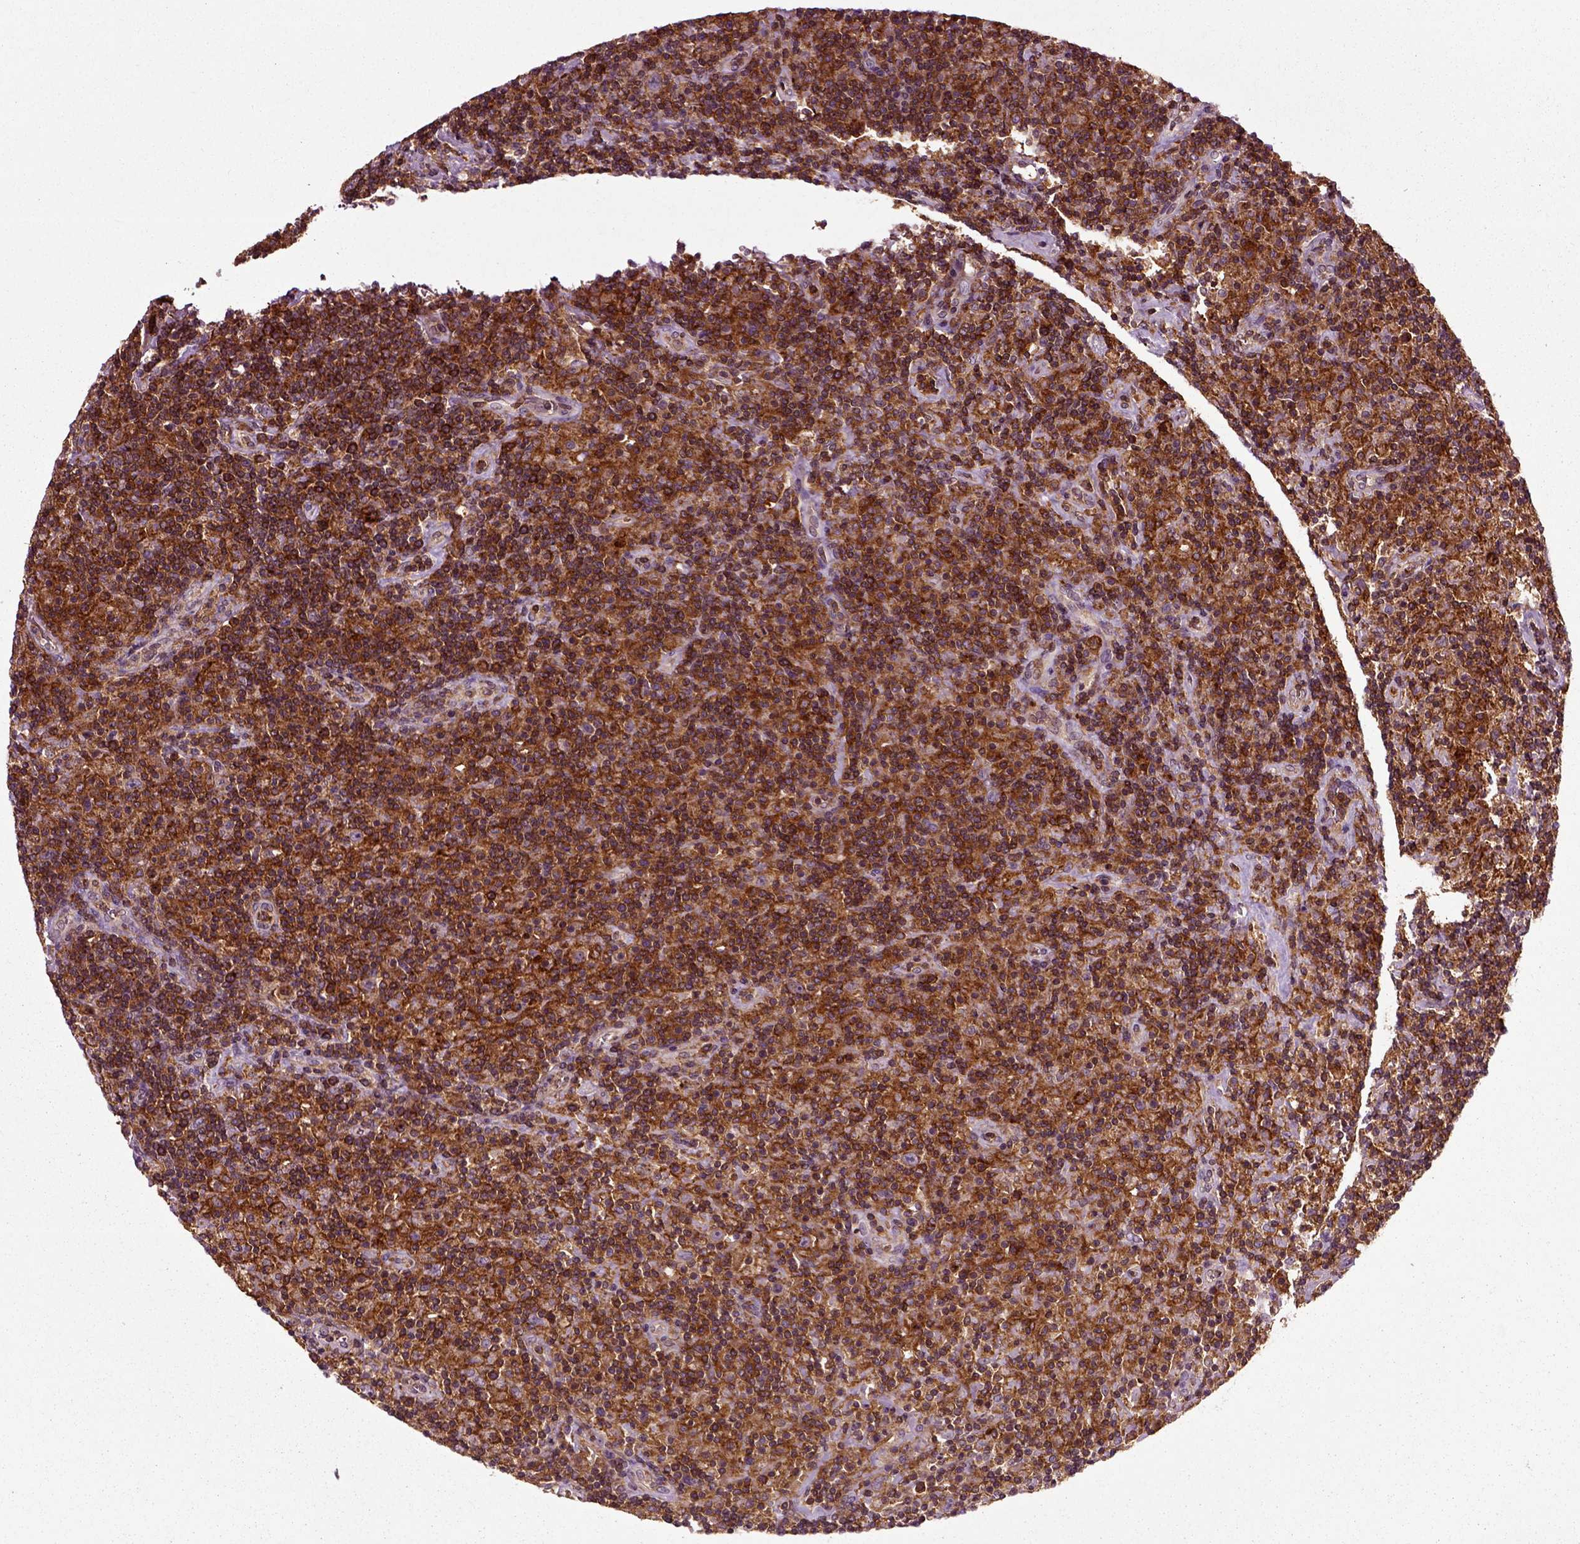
{"staining": {"intensity": "moderate", "quantity": ">75%", "location": "cytoplasmic/membranous"}, "tissue": "lymphoma", "cell_type": "Tumor cells", "image_type": "cancer", "snomed": [{"axis": "morphology", "description": "Hodgkin's disease, NOS"}, {"axis": "topography", "description": "Lymph node"}], "caption": "The image demonstrates staining of lymphoma, revealing moderate cytoplasmic/membranous protein positivity (brown color) within tumor cells.", "gene": "RHOF", "patient": {"sex": "male", "age": 70}}